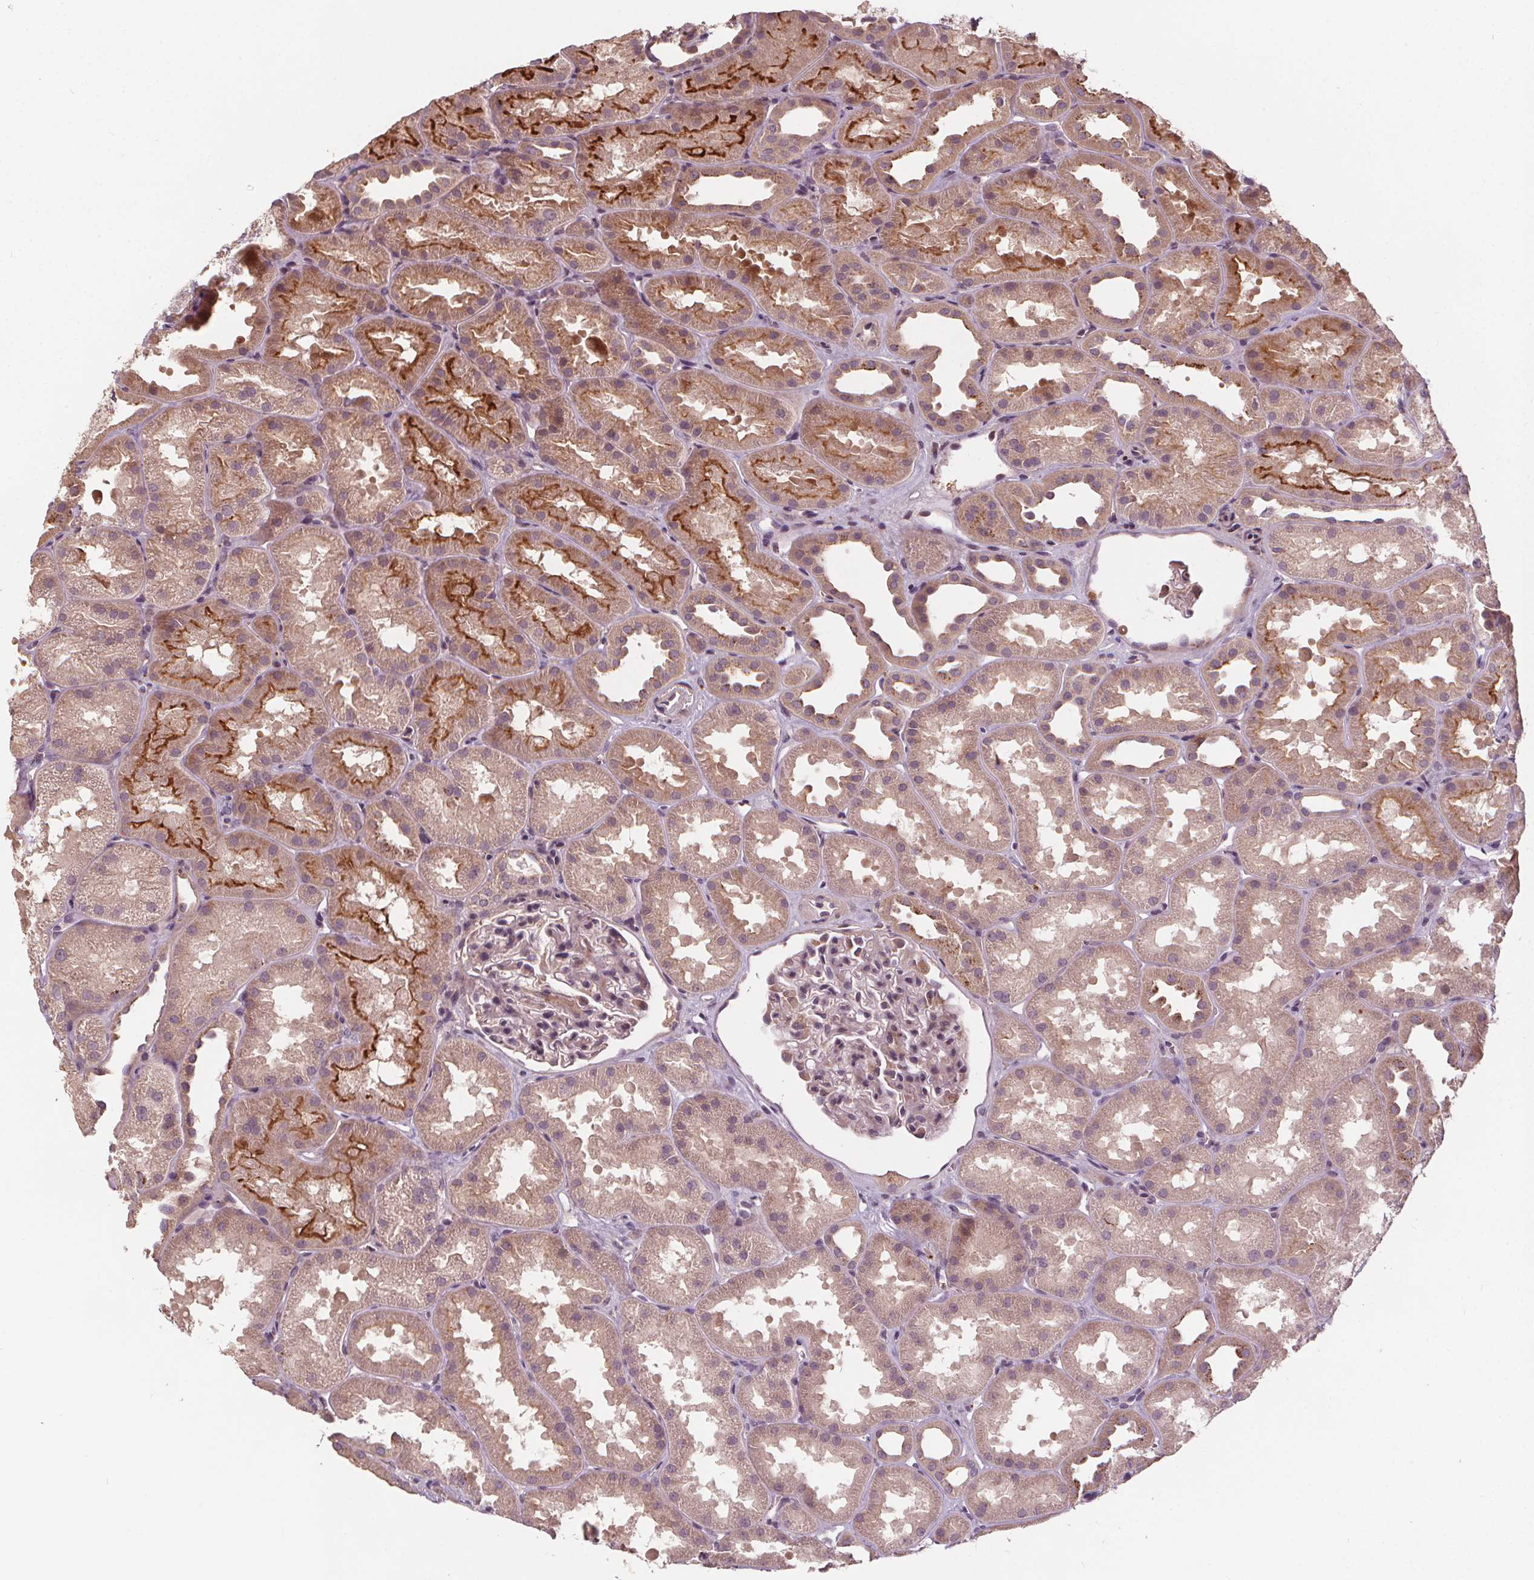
{"staining": {"intensity": "negative", "quantity": "none", "location": "none"}, "tissue": "kidney", "cell_type": "Cells in glomeruli", "image_type": "normal", "snomed": [{"axis": "morphology", "description": "Normal tissue, NOS"}, {"axis": "topography", "description": "Kidney"}], "caption": "A histopathology image of kidney stained for a protein displays no brown staining in cells in glomeruli. The staining is performed using DAB (3,3'-diaminobenzidine) brown chromogen with nuclei counter-stained in using hematoxylin.", "gene": "IPO13", "patient": {"sex": "male", "age": 61}}